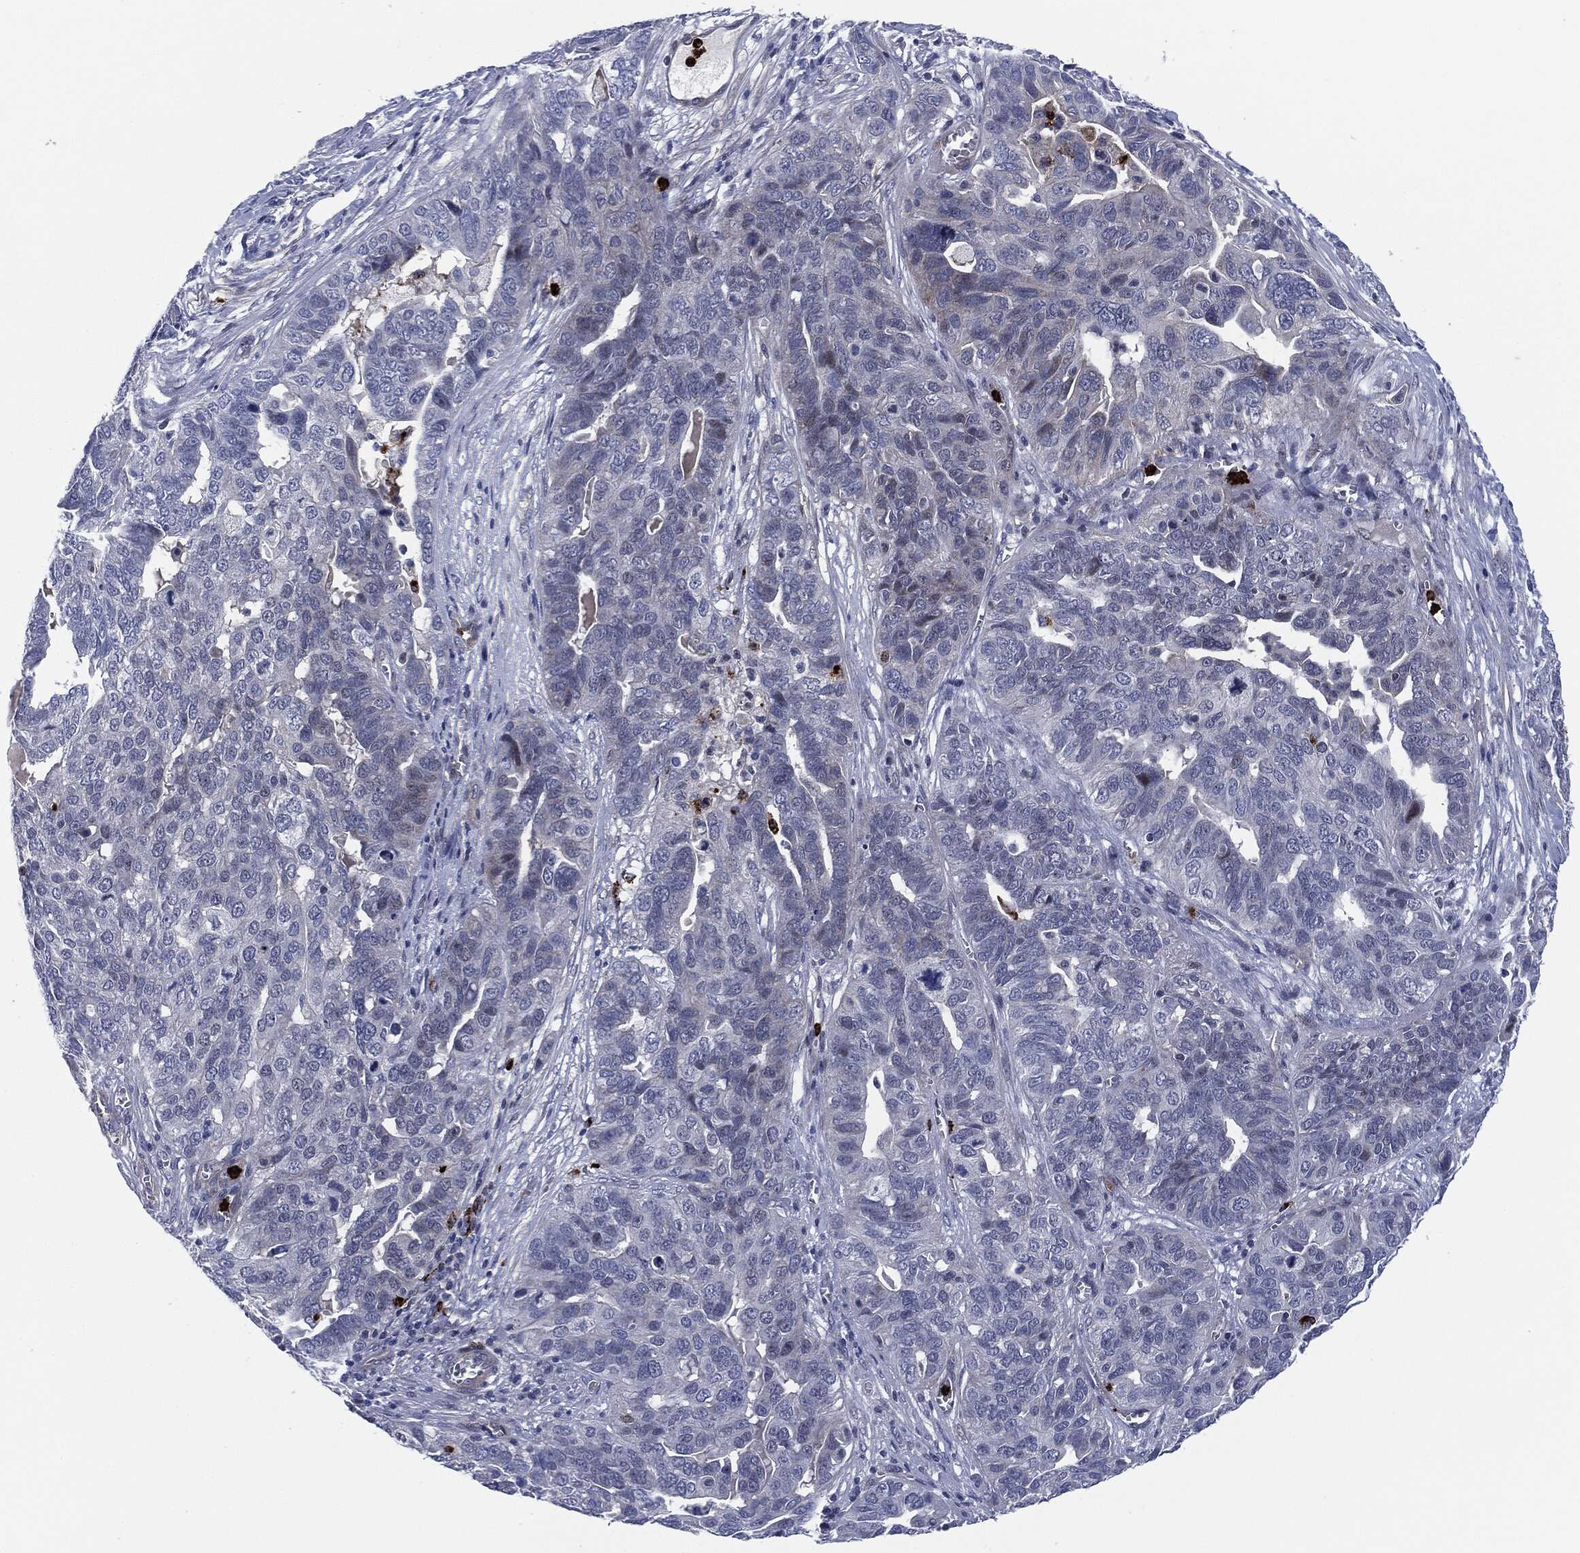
{"staining": {"intensity": "negative", "quantity": "none", "location": "none"}, "tissue": "ovarian cancer", "cell_type": "Tumor cells", "image_type": "cancer", "snomed": [{"axis": "morphology", "description": "Carcinoma, endometroid"}, {"axis": "topography", "description": "Soft tissue"}, {"axis": "topography", "description": "Ovary"}], "caption": "This is a micrograph of immunohistochemistry (IHC) staining of ovarian cancer (endometroid carcinoma), which shows no expression in tumor cells. (DAB (3,3'-diaminobenzidine) immunohistochemistry visualized using brightfield microscopy, high magnification).", "gene": "MPO", "patient": {"sex": "female", "age": 52}}